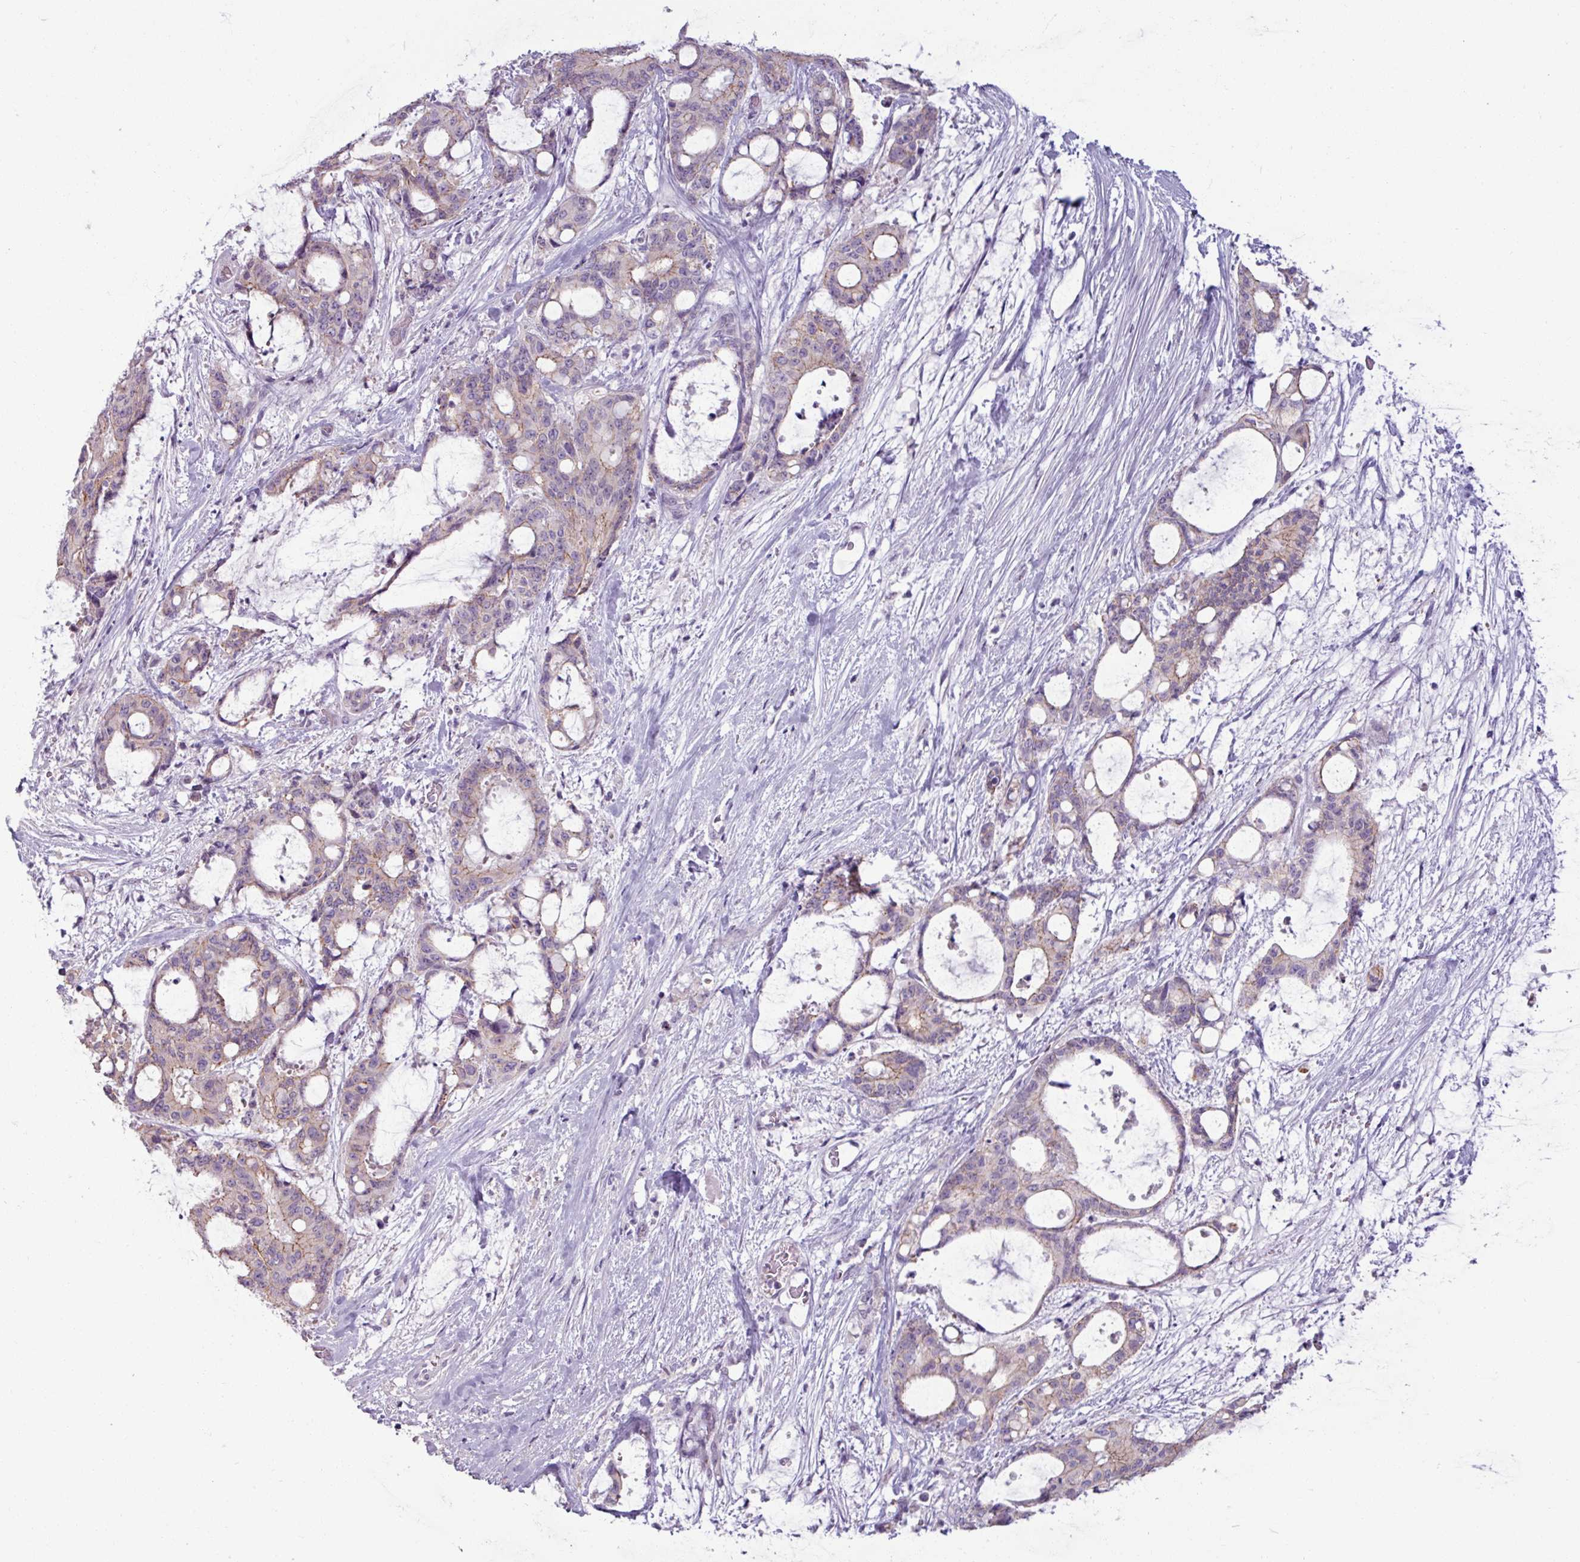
{"staining": {"intensity": "weak", "quantity": "25%-75%", "location": "cytoplasmic/membranous"}, "tissue": "liver cancer", "cell_type": "Tumor cells", "image_type": "cancer", "snomed": [{"axis": "morphology", "description": "Normal tissue, NOS"}, {"axis": "morphology", "description": "Cholangiocarcinoma"}, {"axis": "topography", "description": "Liver"}, {"axis": "topography", "description": "Peripheral nerve tissue"}], "caption": "Protein staining demonstrates weak cytoplasmic/membranous staining in about 25%-75% of tumor cells in liver cancer (cholangiocarcinoma).", "gene": "PNMA6A", "patient": {"sex": "female", "age": 73}}